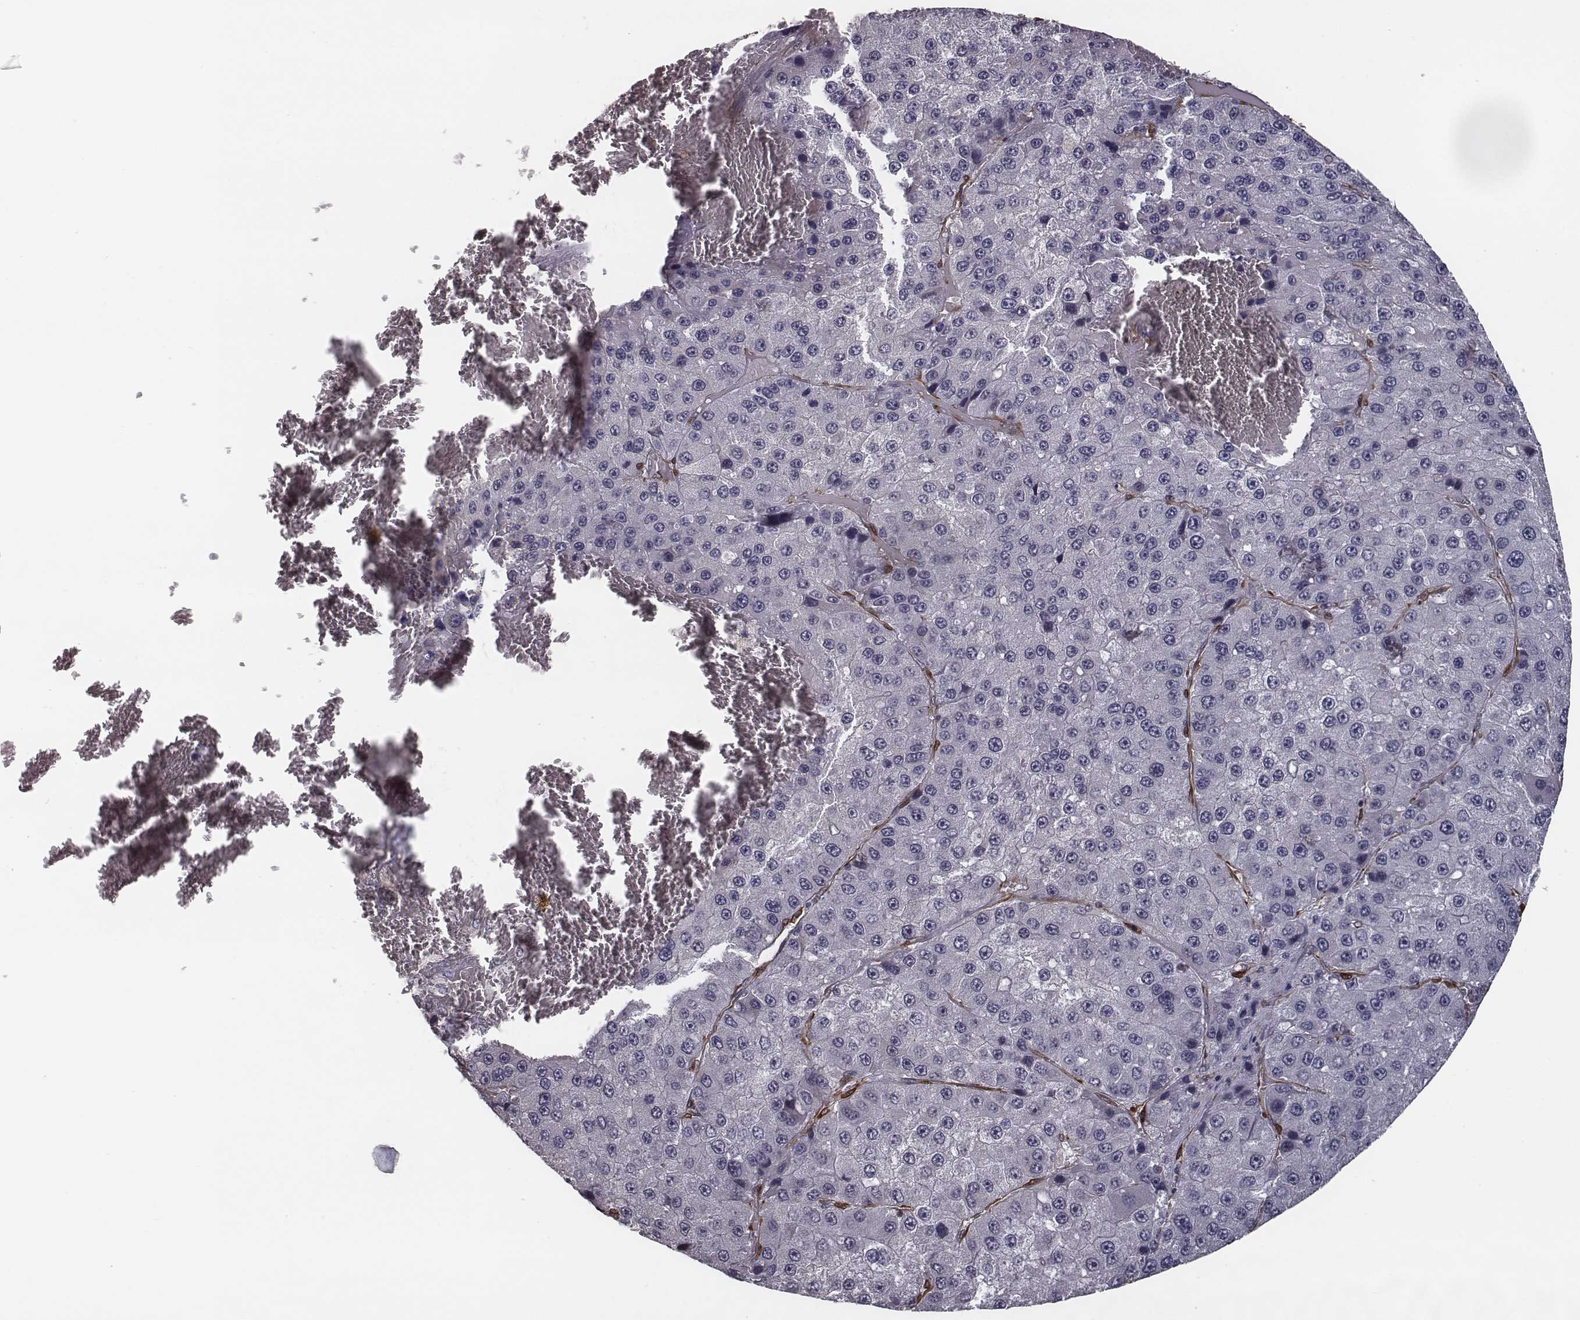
{"staining": {"intensity": "negative", "quantity": "none", "location": "none"}, "tissue": "liver cancer", "cell_type": "Tumor cells", "image_type": "cancer", "snomed": [{"axis": "morphology", "description": "Carcinoma, Hepatocellular, NOS"}, {"axis": "topography", "description": "Liver"}], "caption": "High magnification brightfield microscopy of liver cancer (hepatocellular carcinoma) stained with DAB (3,3'-diaminobenzidine) (brown) and counterstained with hematoxylin (blue): tumor cells show no significant expression. The staining was performed using DAB to visualize the protein expression in brown, while the nuclei were stained in blue with hematoxylin (Magnification: 20x).", "gene": "ISYNA1", "patient": {"sex": "female", "age": 73}}